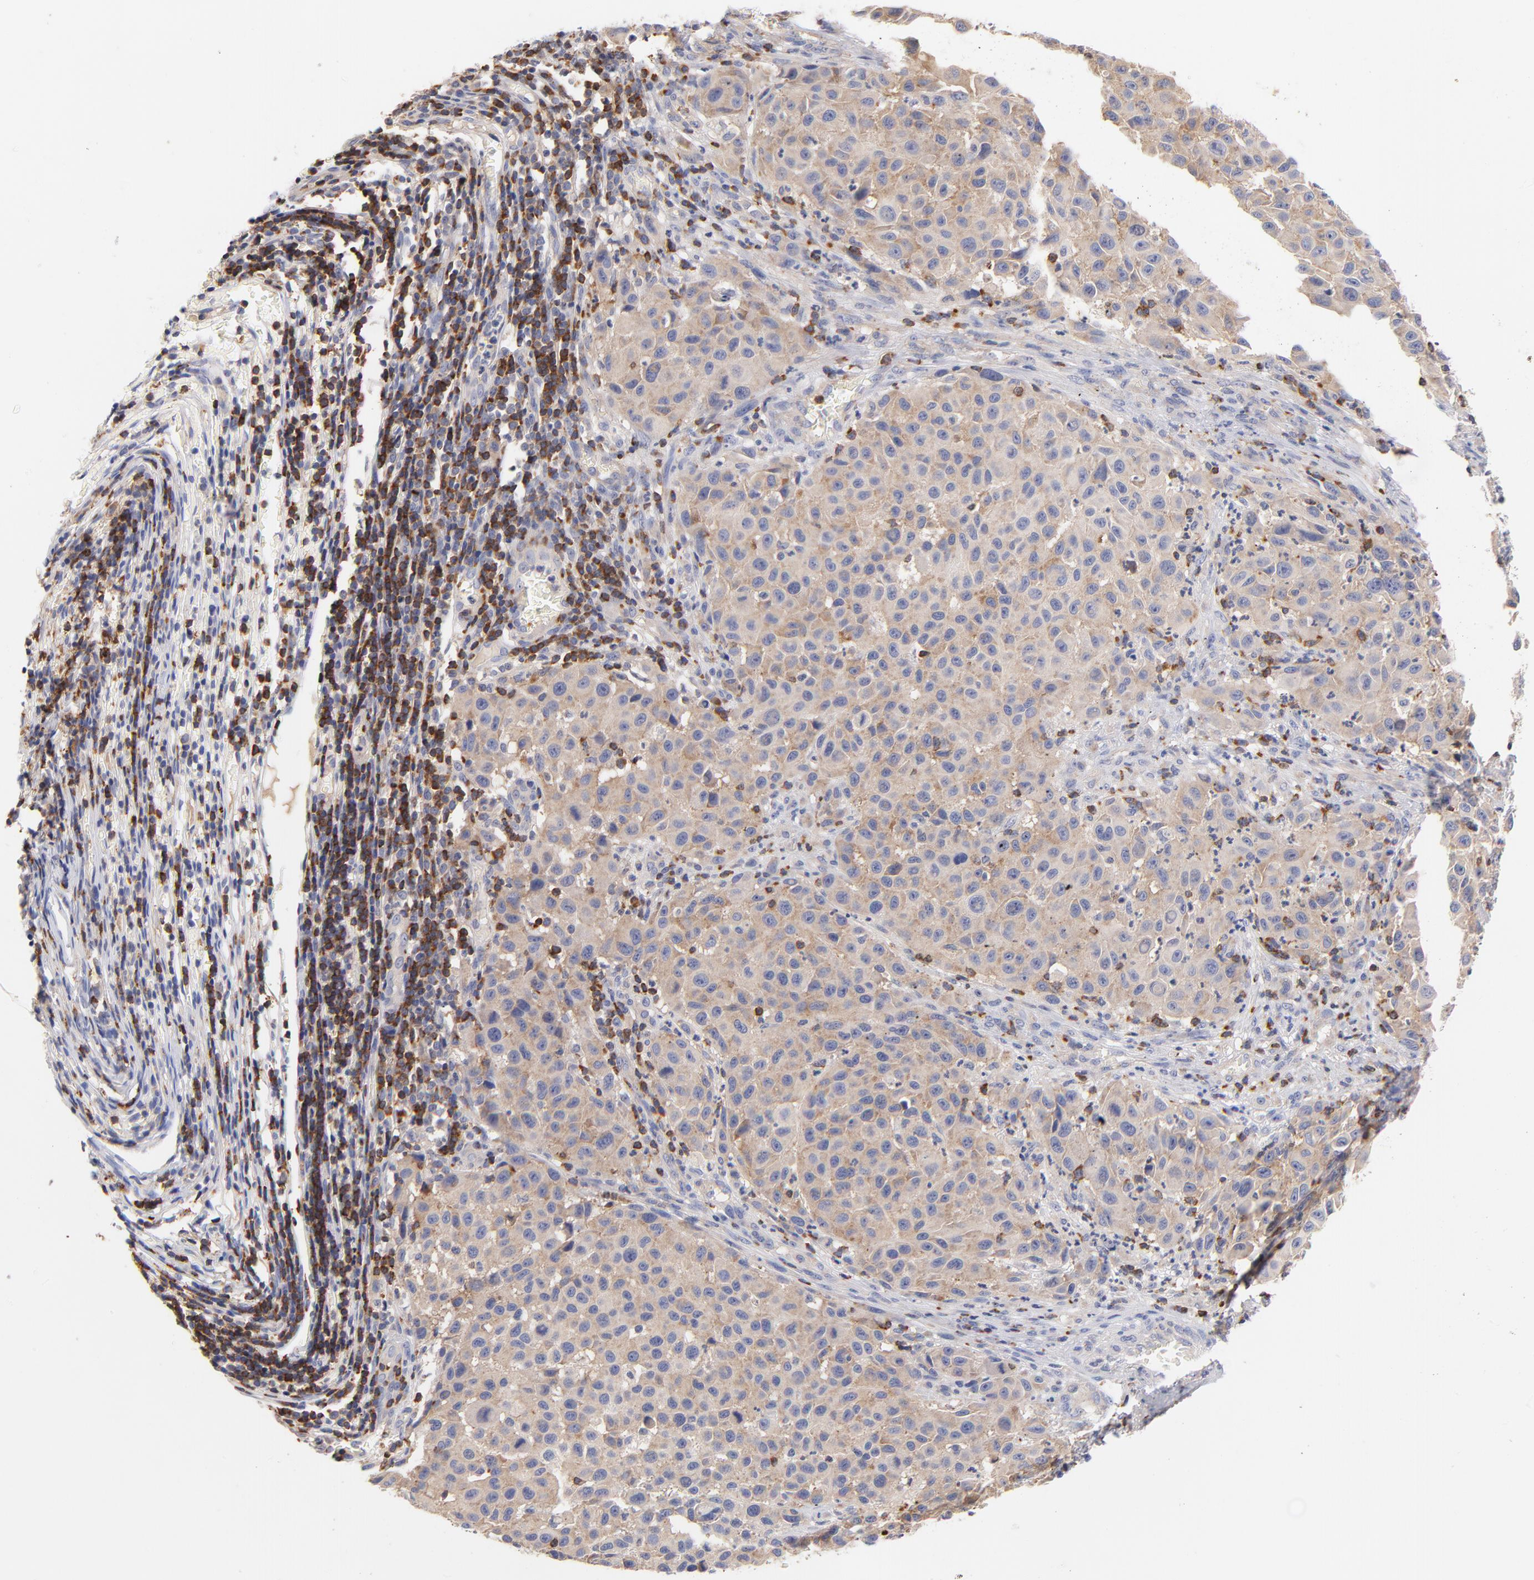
{"staining": {"intensity": "weak", "quantity": "<25%", "location": "cytoplasmic/membranous"}, "tissue": "melanoma", "cell_type": "Tumor cells", "image_type": "cancer", "snomed": [{"axis": "morphology", "description": "Malignant melanoma, Metastatic site"}, {"axis": "topography", "description": "Lymph node"}], "caption": "Tumor cells show no significant positivity in malignant melanoma (metastatic site).", "gene": "KREMEN2", "patient": {"sex": "male", "age": 61}}